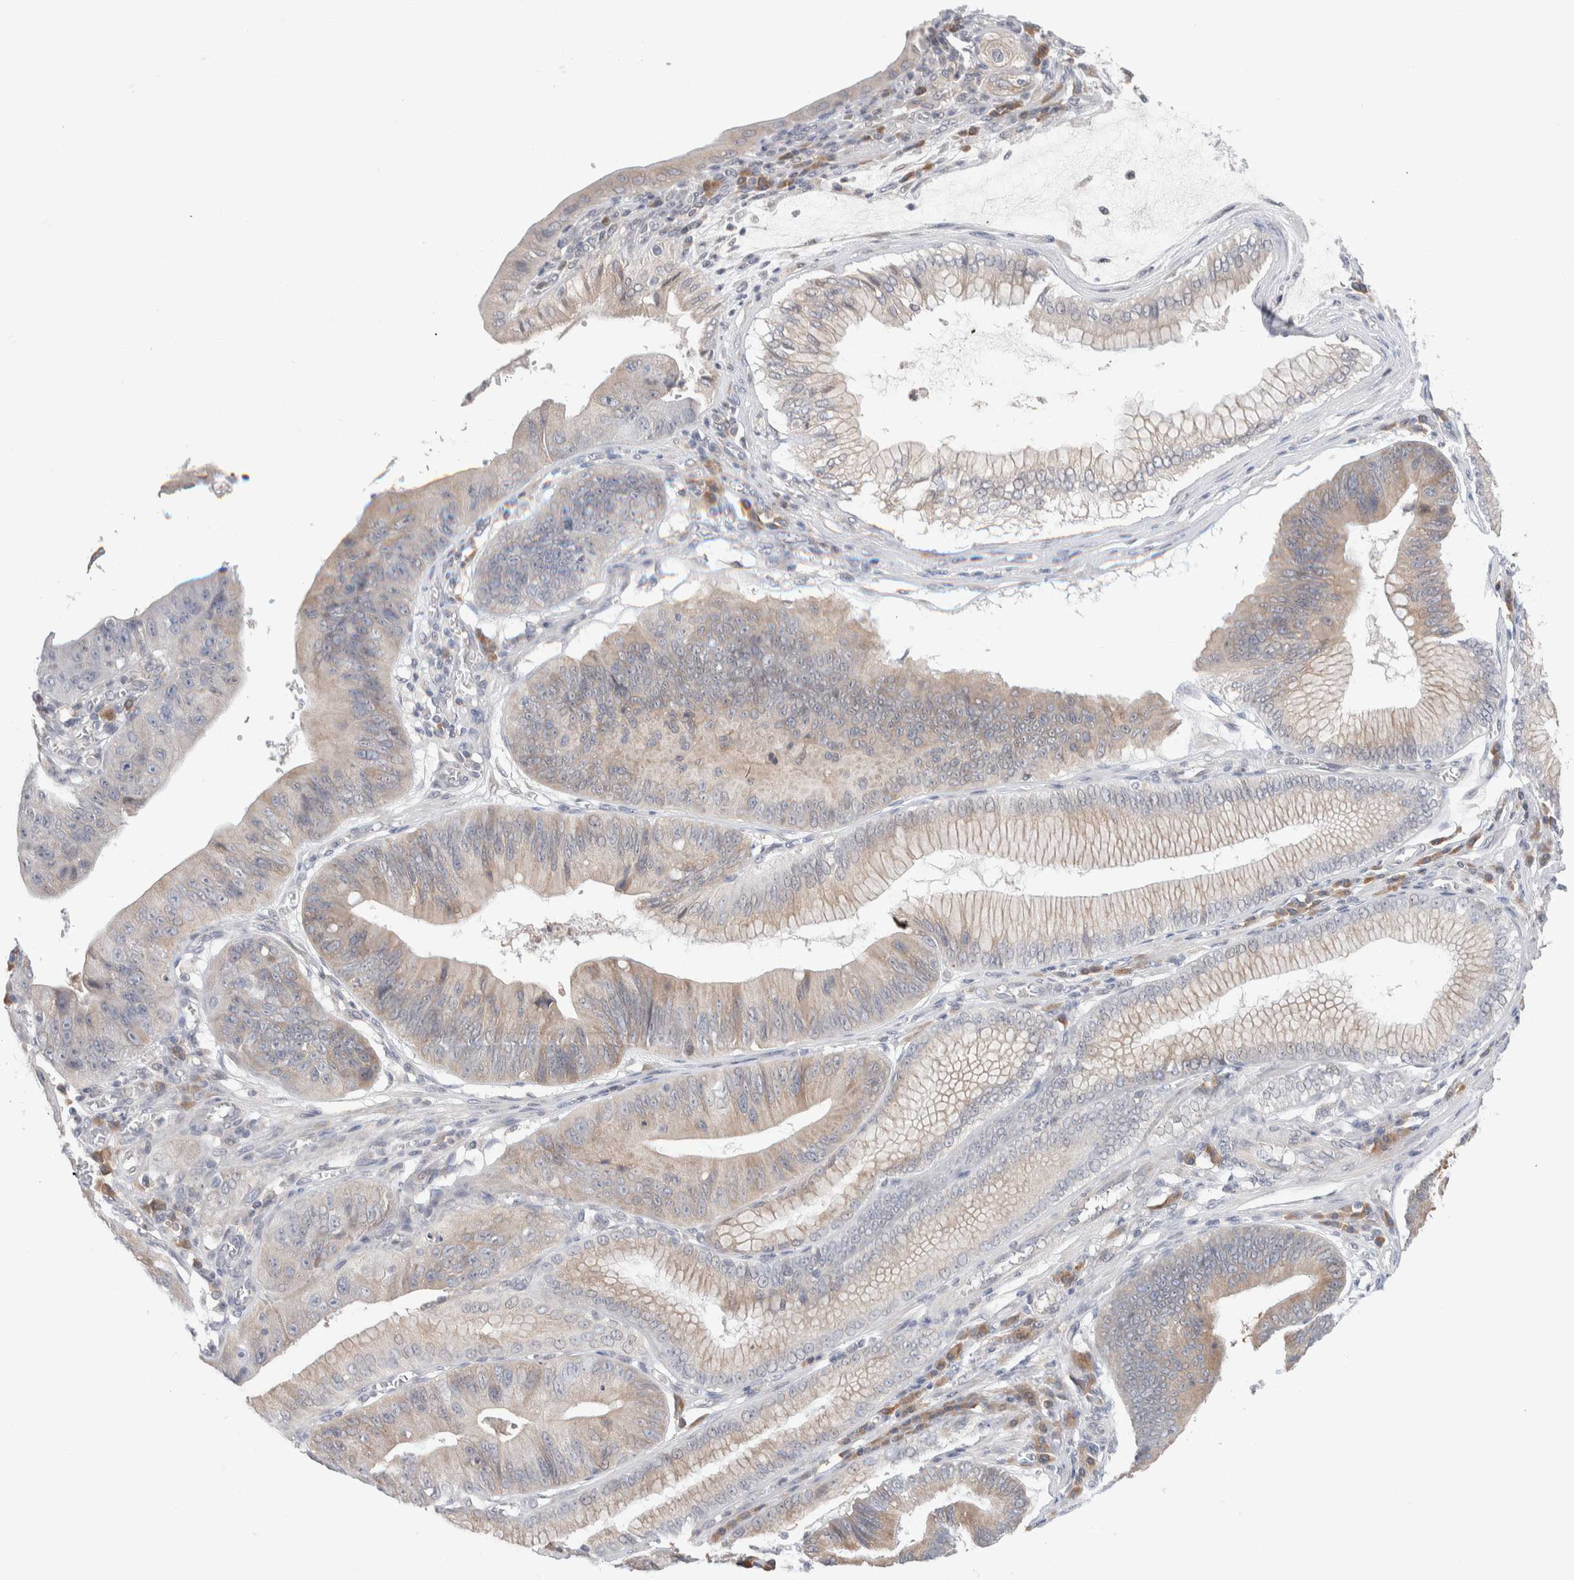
{"staining": {"intensity": "weak", "quantity": "25%-75%", "location": "cytoplasmic/membranous"}, "tissue": "stomach cancer", "cell_type": "Tumor cells", "image_type": "cancer", "snomed": [{"axis": "morphology", "description": "Adenocarcinoma, NOS"}, {"axis": "topography", "description": "Stomach"}], "caption": "A histopathology image of human stomach cancer stained for a protein shows weak cytoplasmic/membranous brown staining in tumor cells. (brown staining indicates protein expression, while blue staining denotes nuclei).", "gene": "RUSF1", "patient": {"sex": "male", "age": 59}}